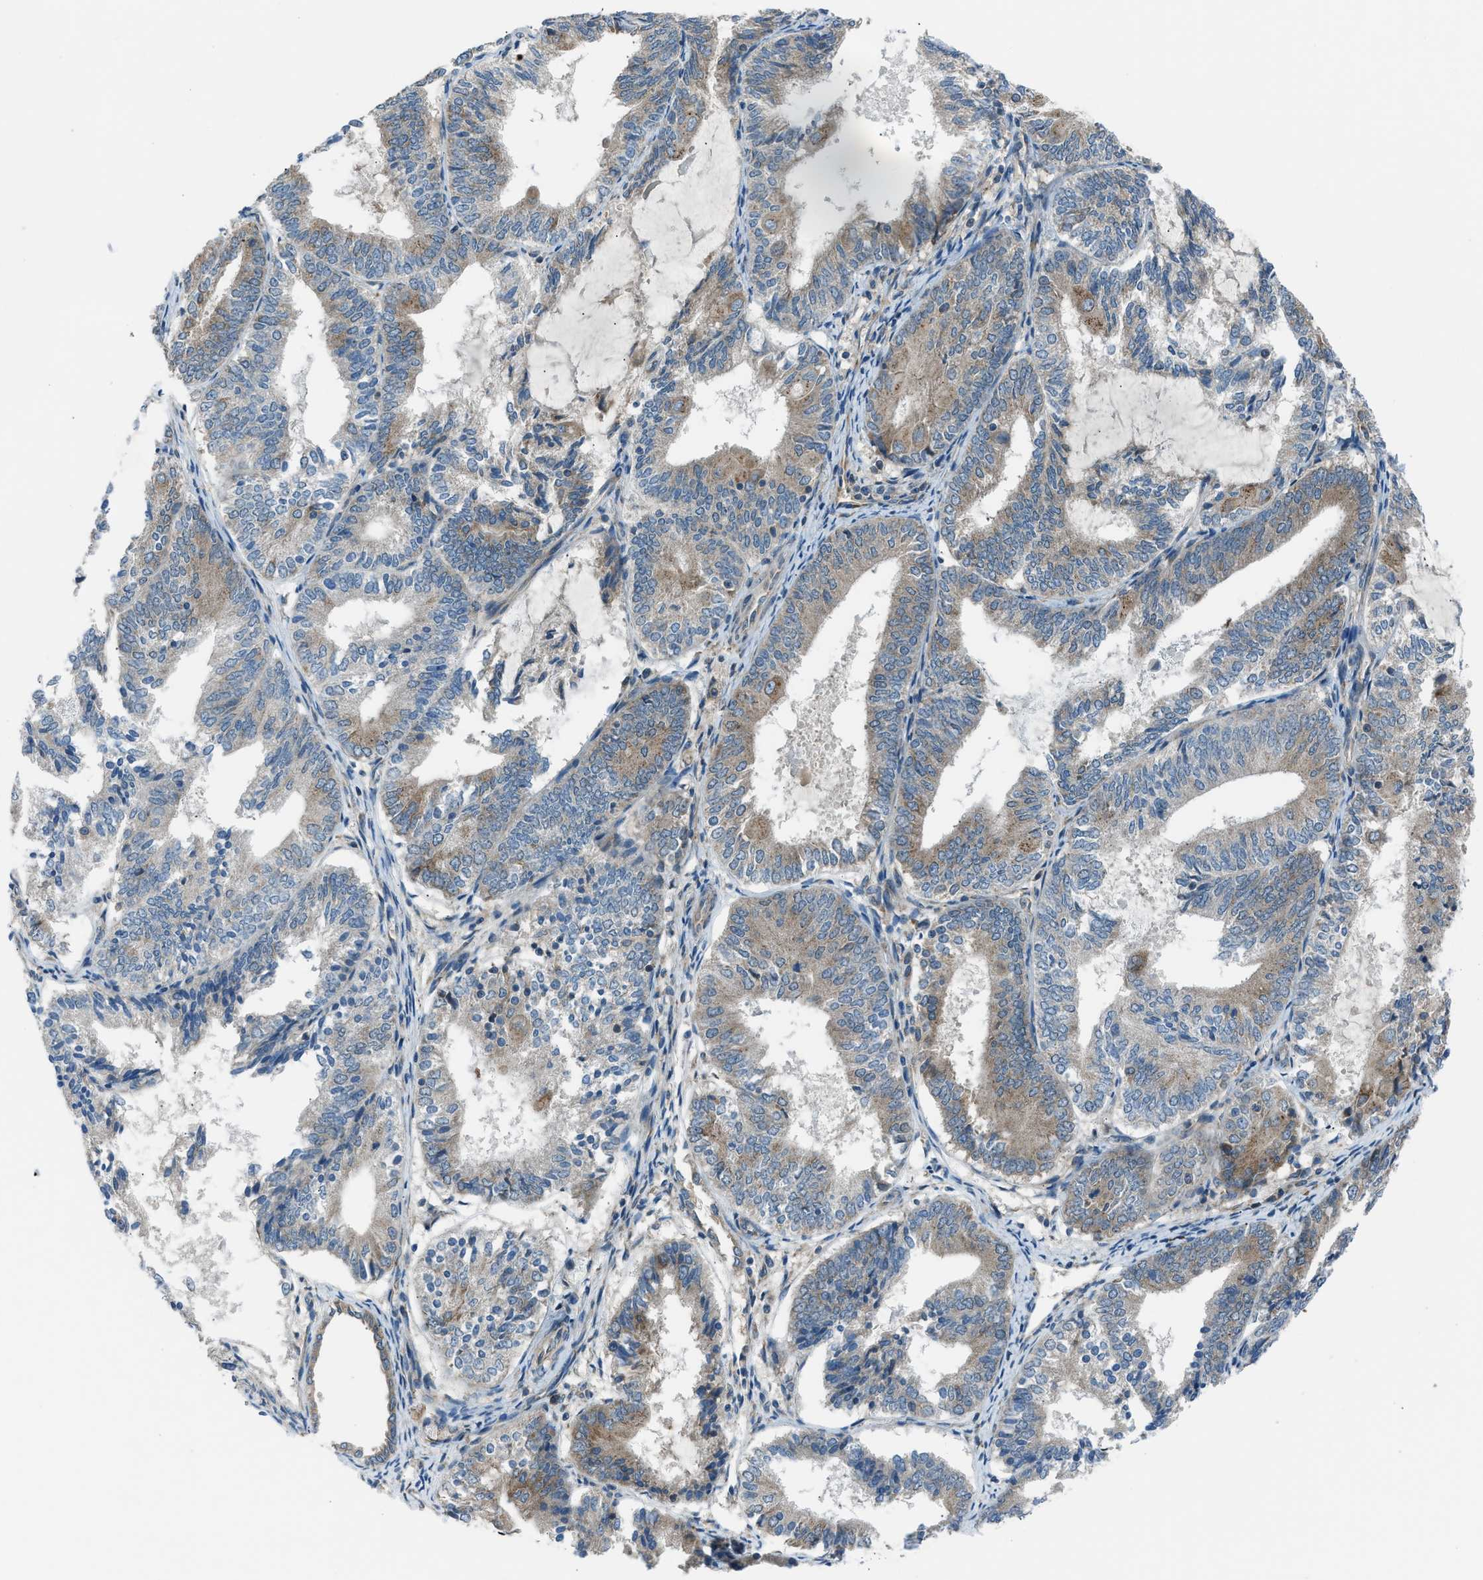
{"staining": {"intensity": "weak", "quantity": ">75%", "location": "cytoplasmic/membranous"}, "tissue": "endometrial cancer", "cell_type": "Tumor cells", "image_type": "cancer", "snomed": [{"axis": "morphology", "description": "Adenocarcinoma, NOS"}, {"axis": "topography", "description": "Endometrium"}], "caption": "Endometrial cancer stained with a protein marker reveals weak staining in tumor cells.", "gene": "EDARADD", "patient": {"sex": "female", "age": 81}}